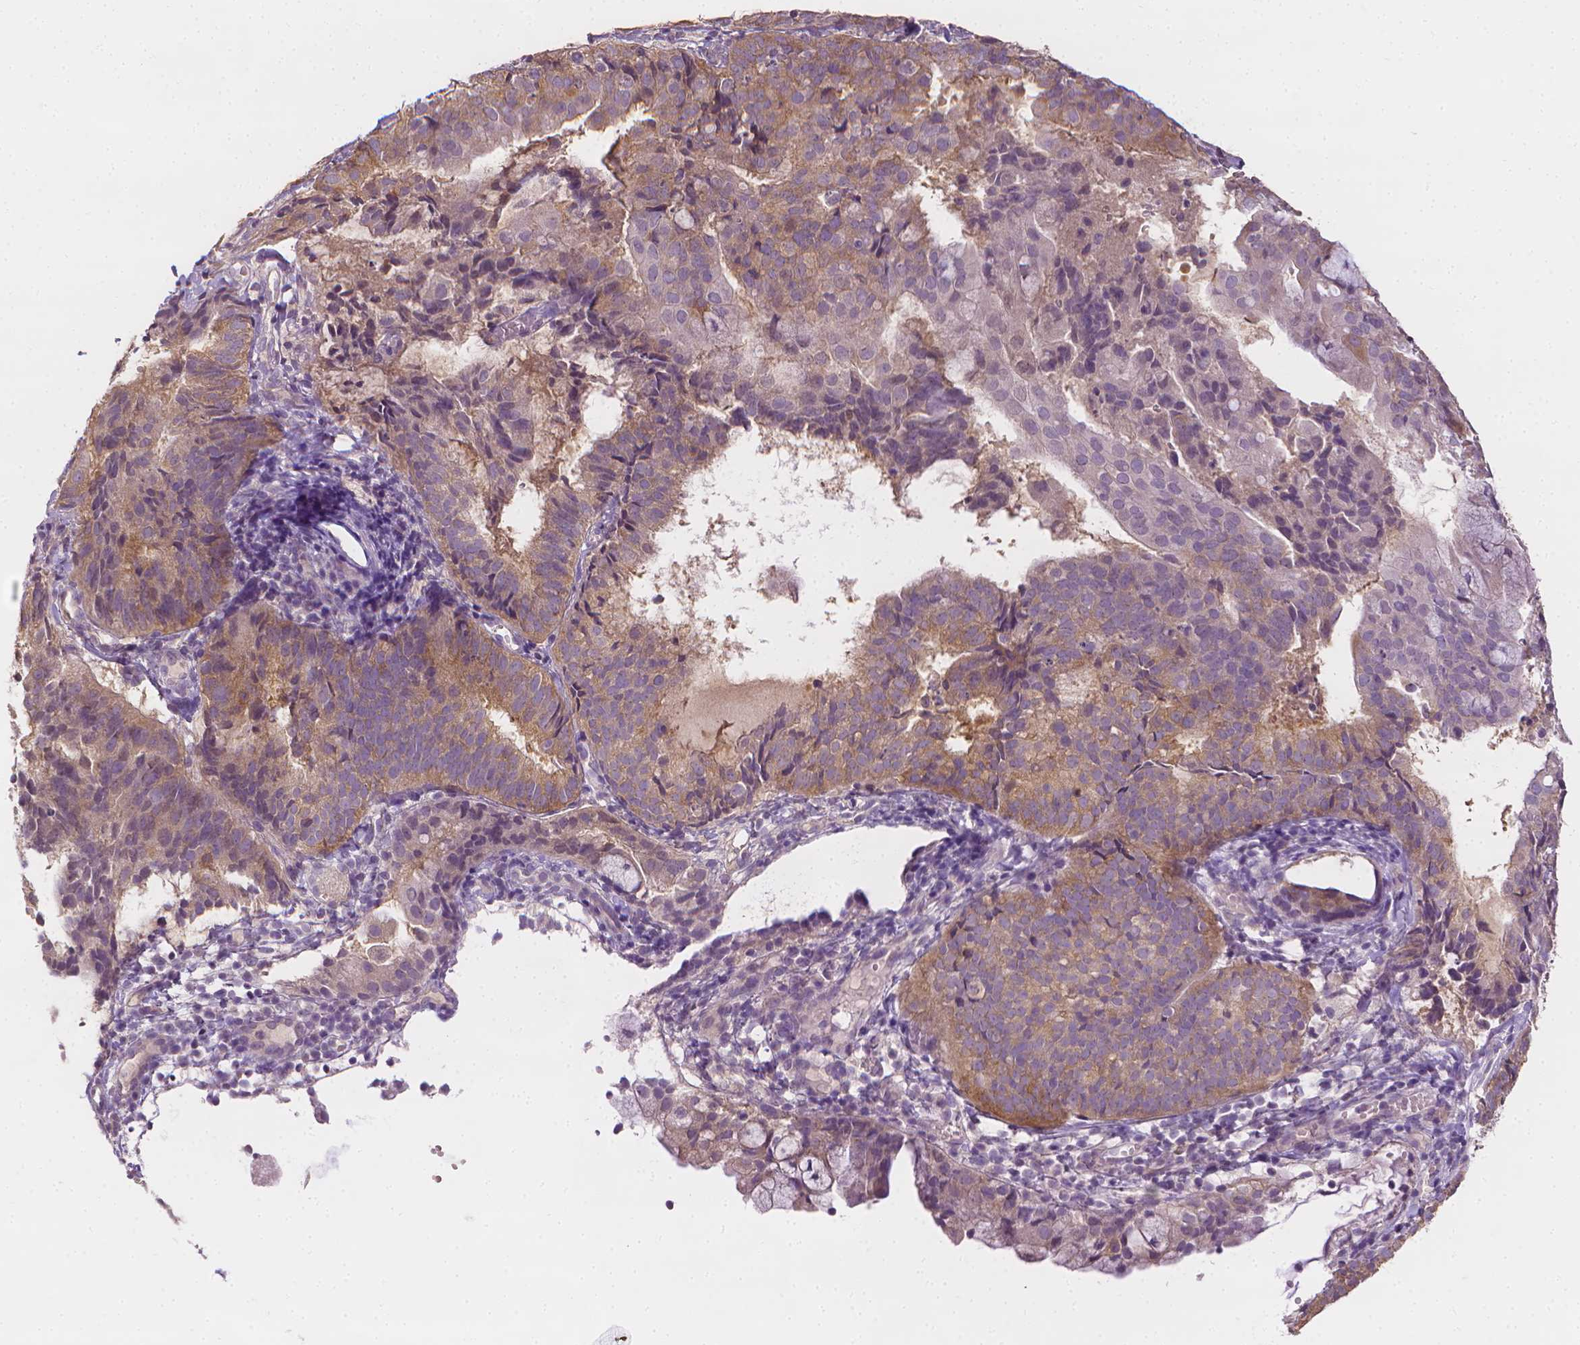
{"staining": {"intensity": "weak", "quantity": "25%-75%", "location": "cytoplasmic/membranous"}, "tissue": "endometrial cancer", "cell_type": "Tumor cells", "image_type": "cancer", "snomed": [{"axis": "morphology", "description": "Adenocarcinoma, NOS"}, {"axis": "topography", "description": "Endometrium"}], "caption": "Immunohistochemistry (IHC) histopathology image of endometrial cancer (adenocarcinoma) stained for a protein (brown), which demonstrates low levels of weak cytoplasmic/membranous positivity in approximately 25%-75% of tumor cells.", "gene": "FASN", "patient": {"sex": "female", "age": 80}}